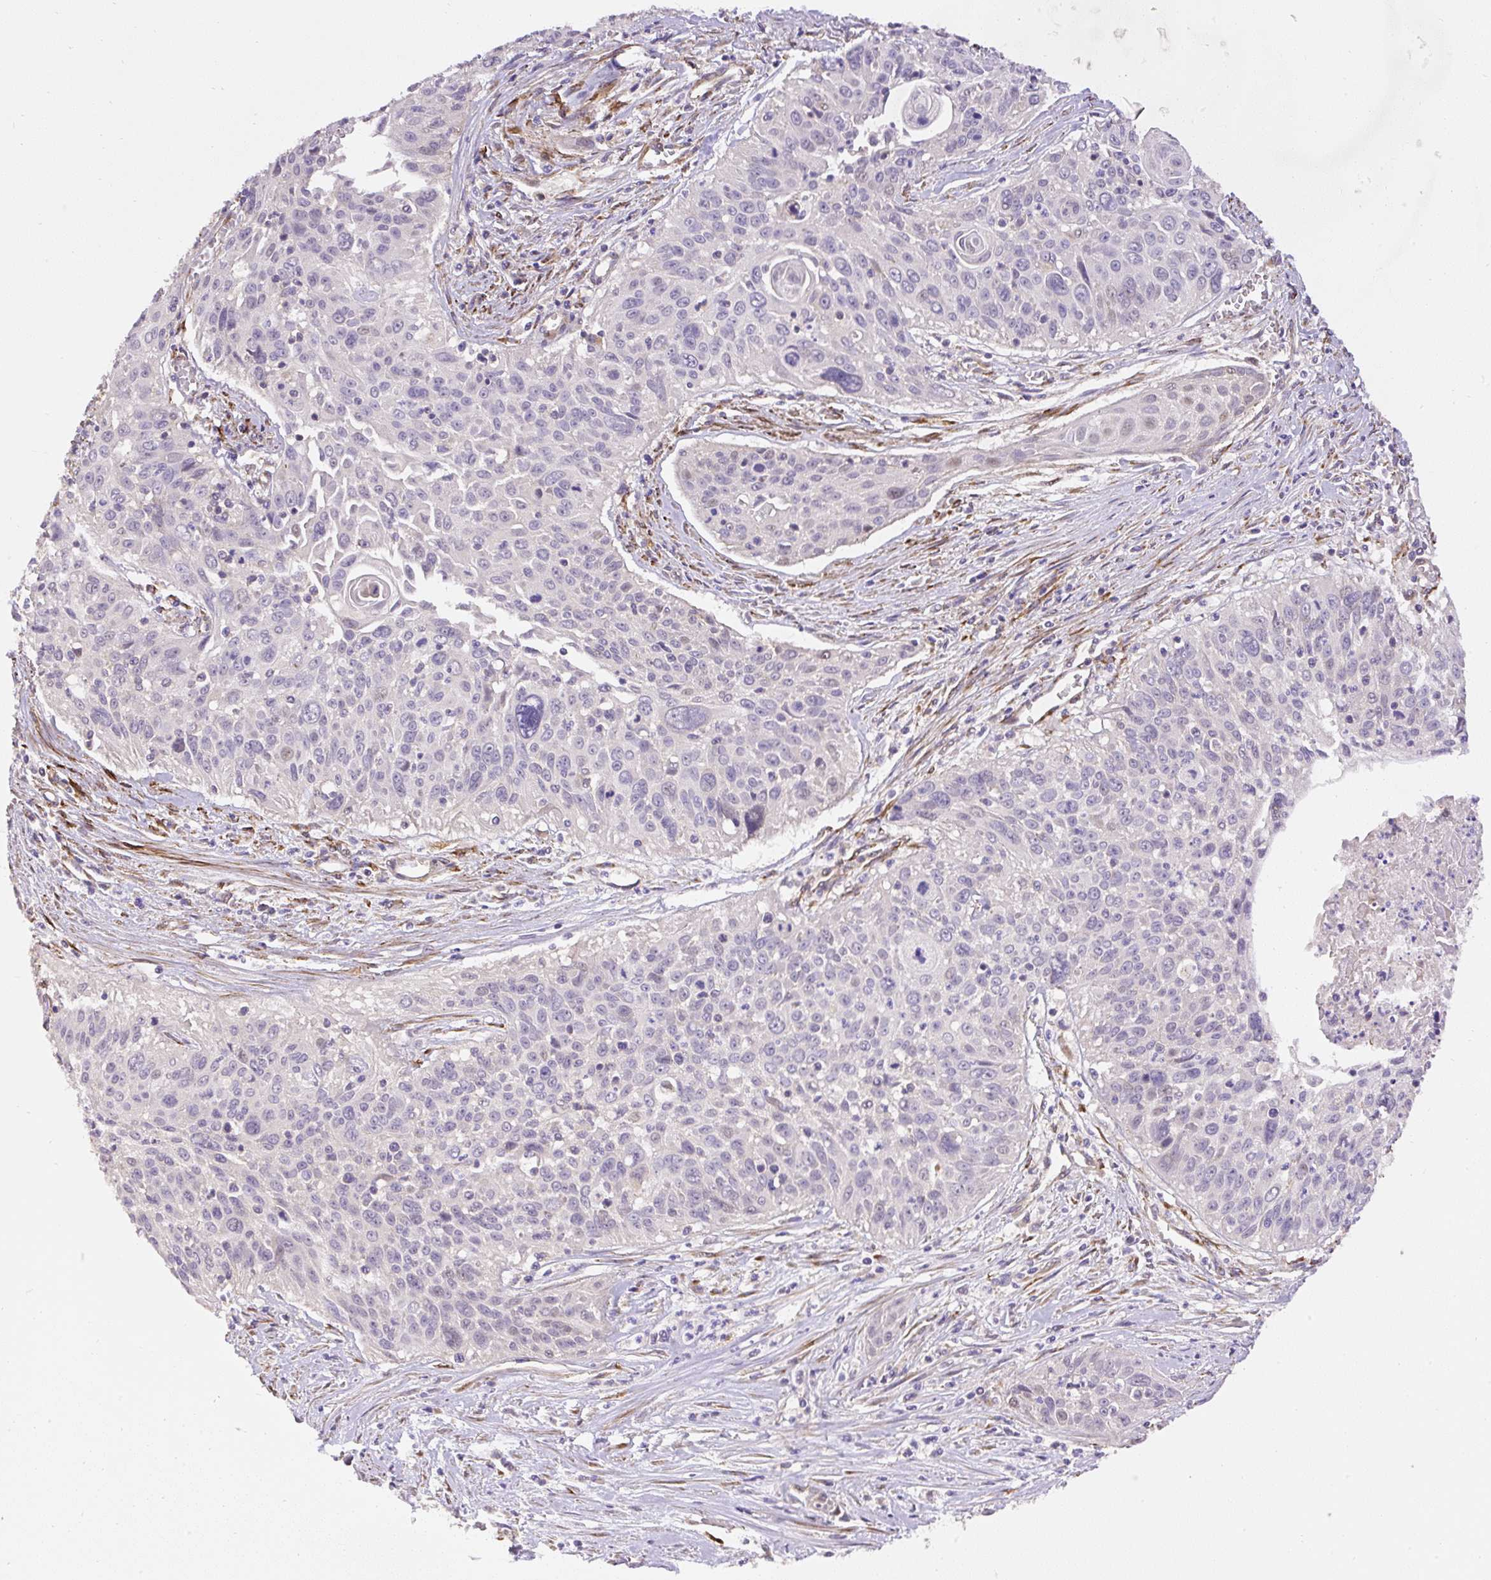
{"staining": {"intensity": "negative", "quantity": "none", "location": "none"}, "tissue": "cervical cancer", "cell_type": "Tumor cells", "image_type": "cancer", "snomed": [{"axis": "morphology", "description": "Squamous cell carcinoma, NOS"}, {"axis": "topography", "description": "Cervix"}], "caption": "This is an immunohistochemistry (IHC) photomicrograph of squamous cell carcinoma (cervical). There is no staining in tumor cells.", "gene": "RNF170", "patient": {"sex": "female", "age": 55}}